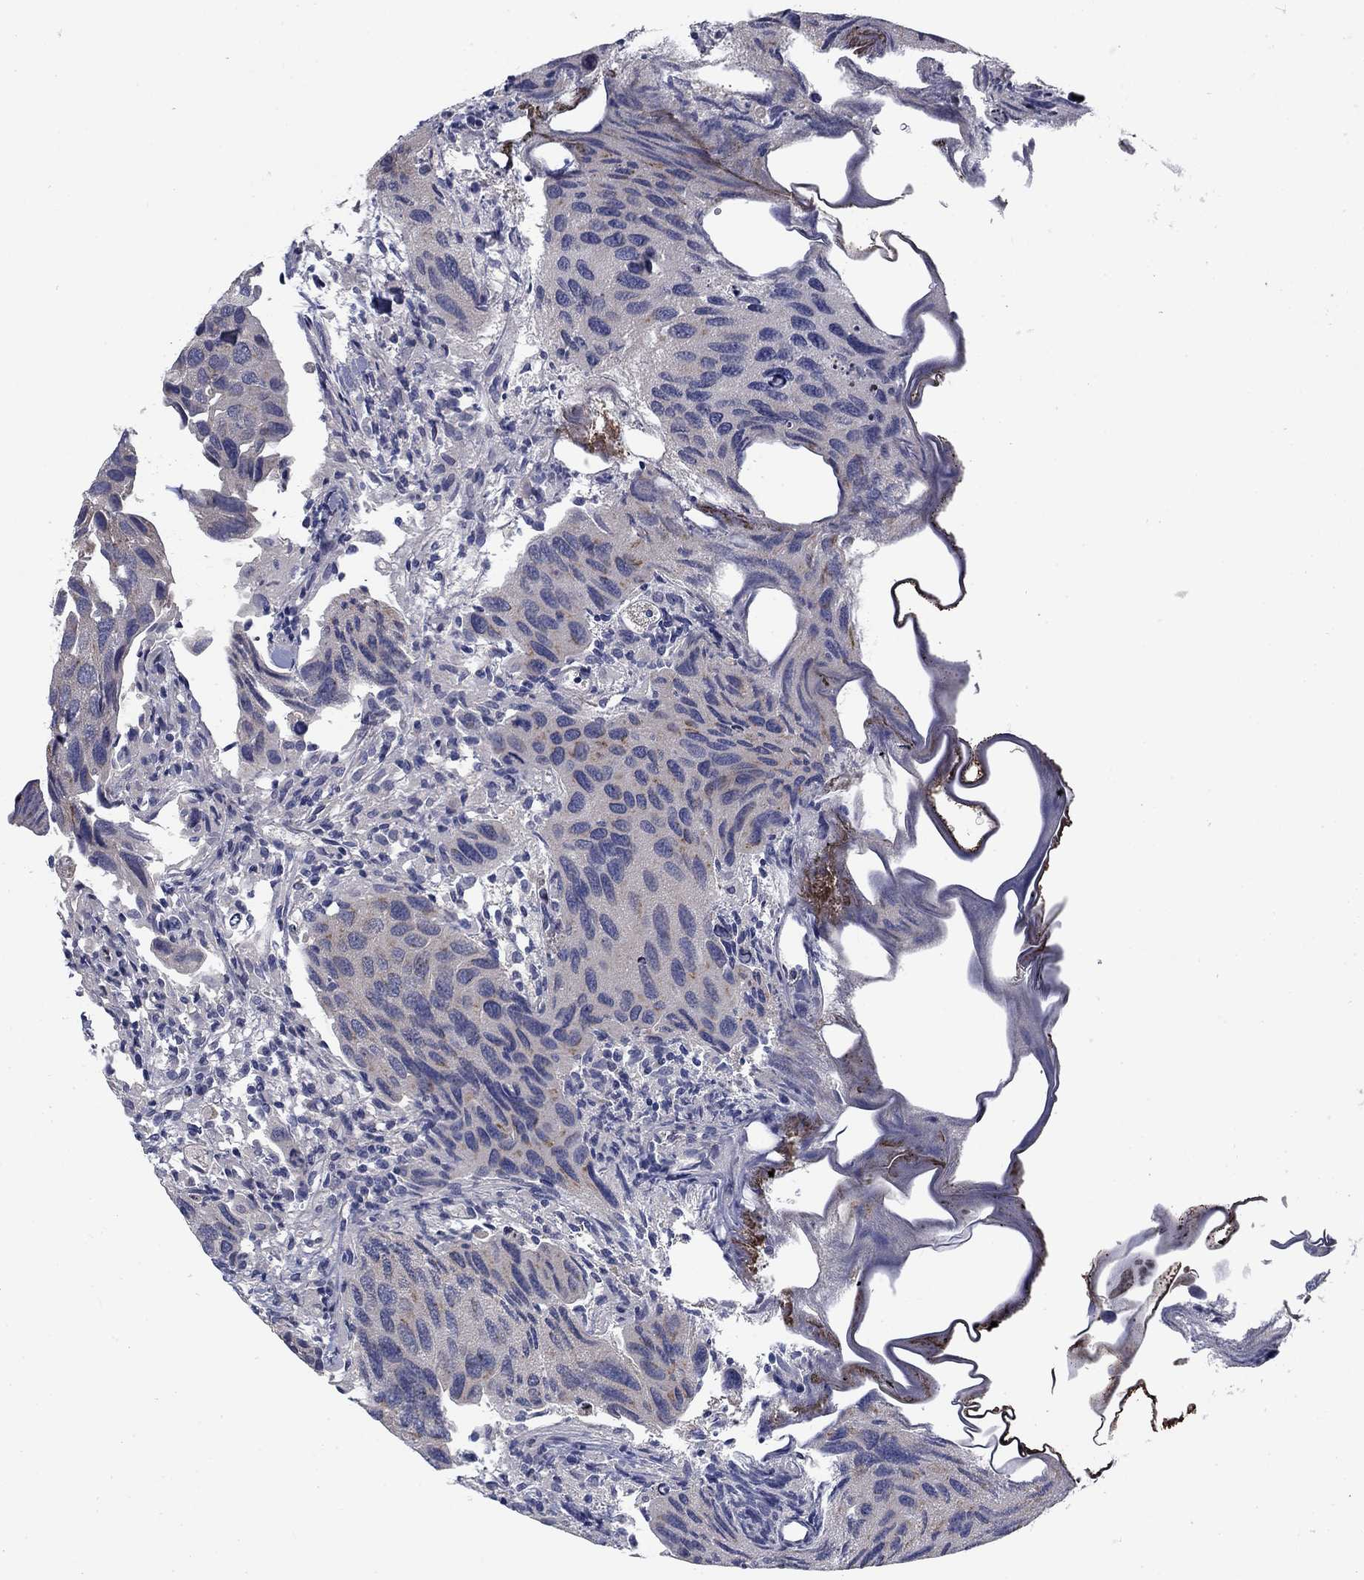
{"staining": {"intensity": "negative", "quantity": "none", "location": "none"}, "tissue": "urothelial cancer", "cell_type": "Tumor cells", "image_type": "cancer", "snomed": [{"axis": "morphology", "description": "Urothelial carcinoma, High grade"}, {"axis": "topography", "description": "Urinary bladder"}], "caption": "Urothelial cancer was stained to show a protein in brown. There is no significant staining in tumor cells. The staining is performed using DAB brown chromogen with nuclei counter-stained in using hematoxylin.", "gene": "FAM3B", "patient": {"sex": "male", "age": 79}}